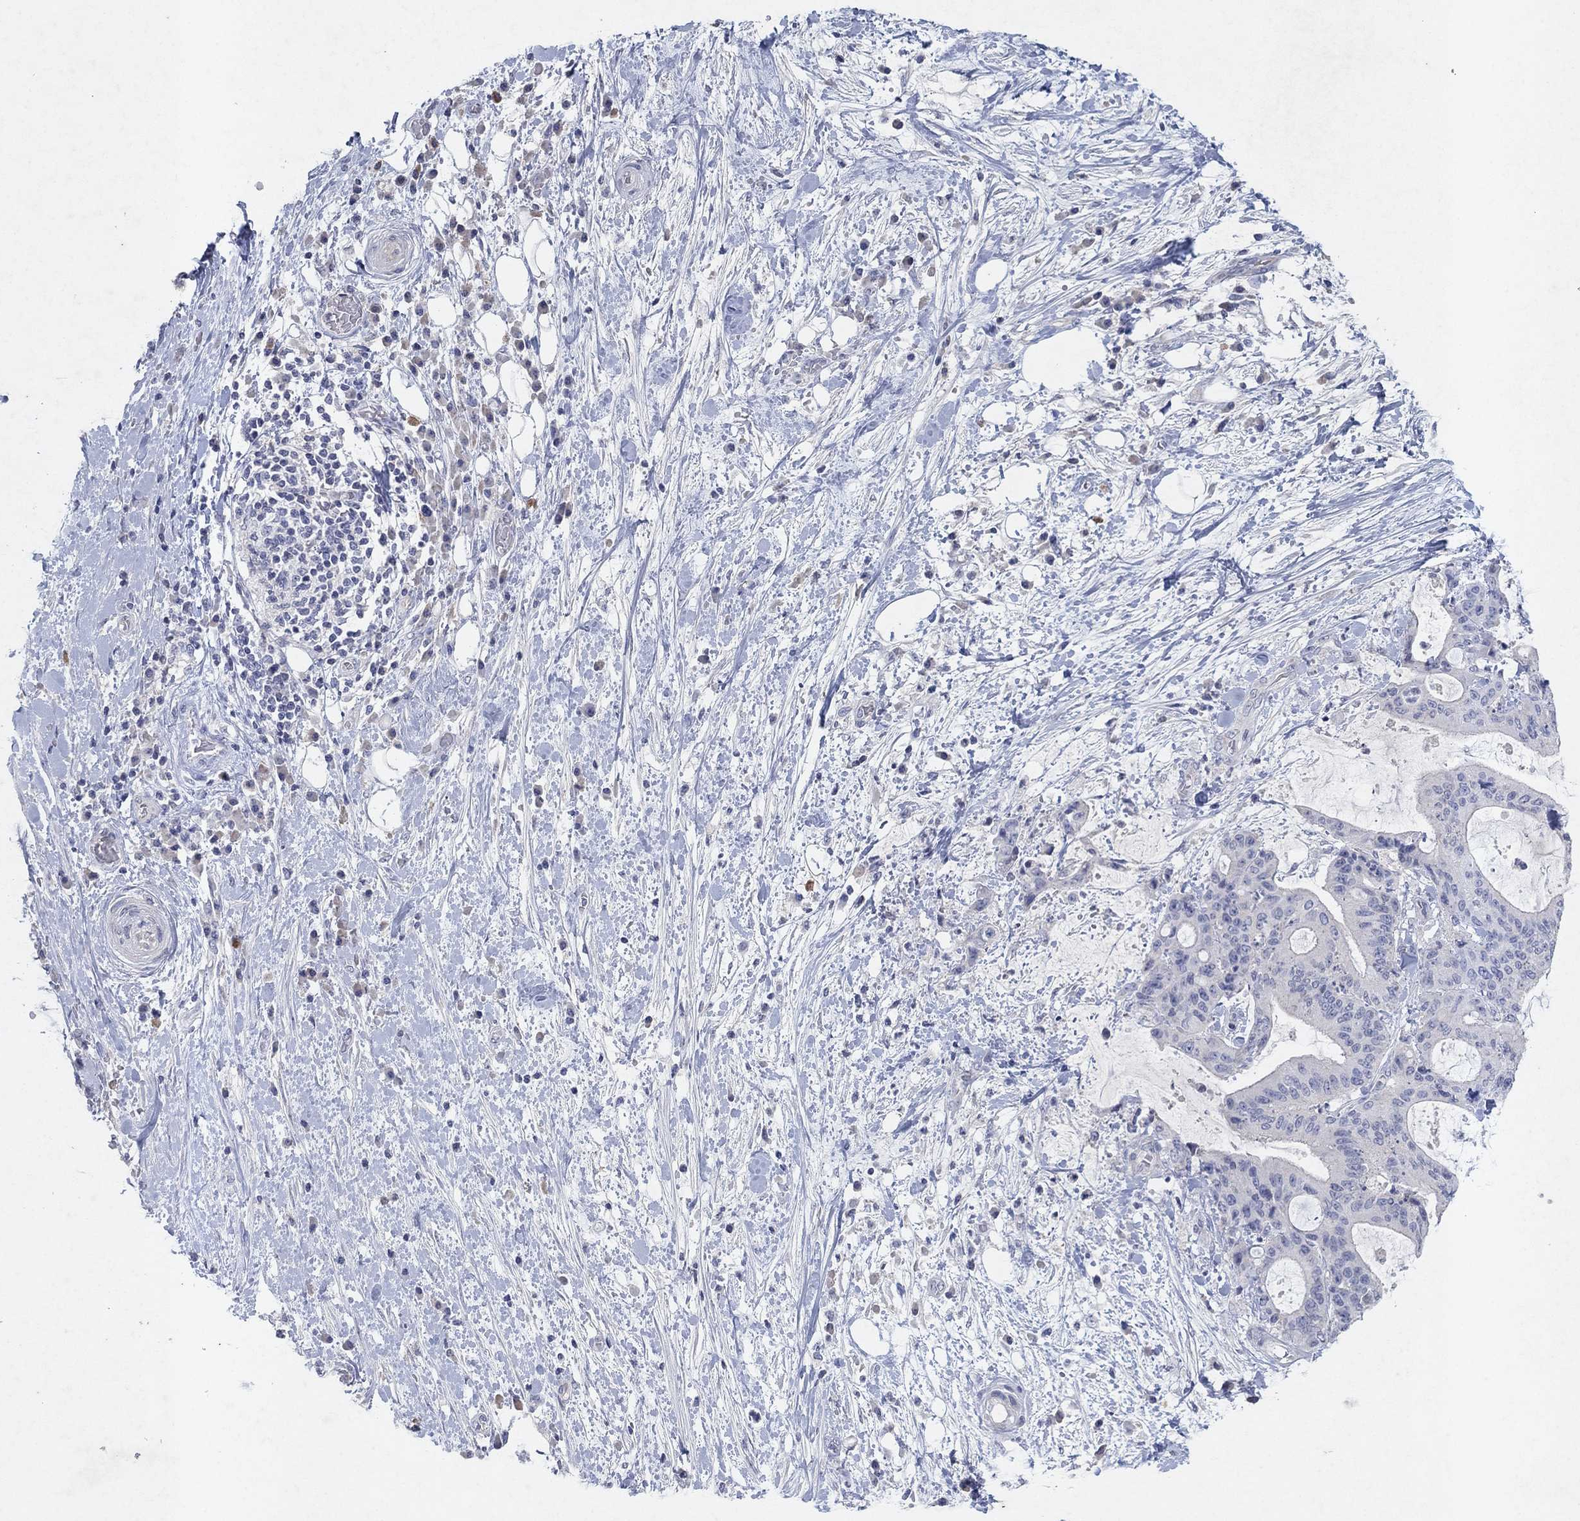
{"staining": {"intensity": "negative", "quantity": "none", "location": "none"}, "tissue": "liver cancer", "cell_type": "Tumor cells", "image_type": "cancer", "snomed": [{"axis": "morphology", "description": "Cholangiocarcinoma"}, {"axis": "topography", "description": "Liver"}], "caption": "Tumor cells show no significant expression in liver cancer.", "gene": "KRT40", "patient": {"sex": "female", "age": 73}}